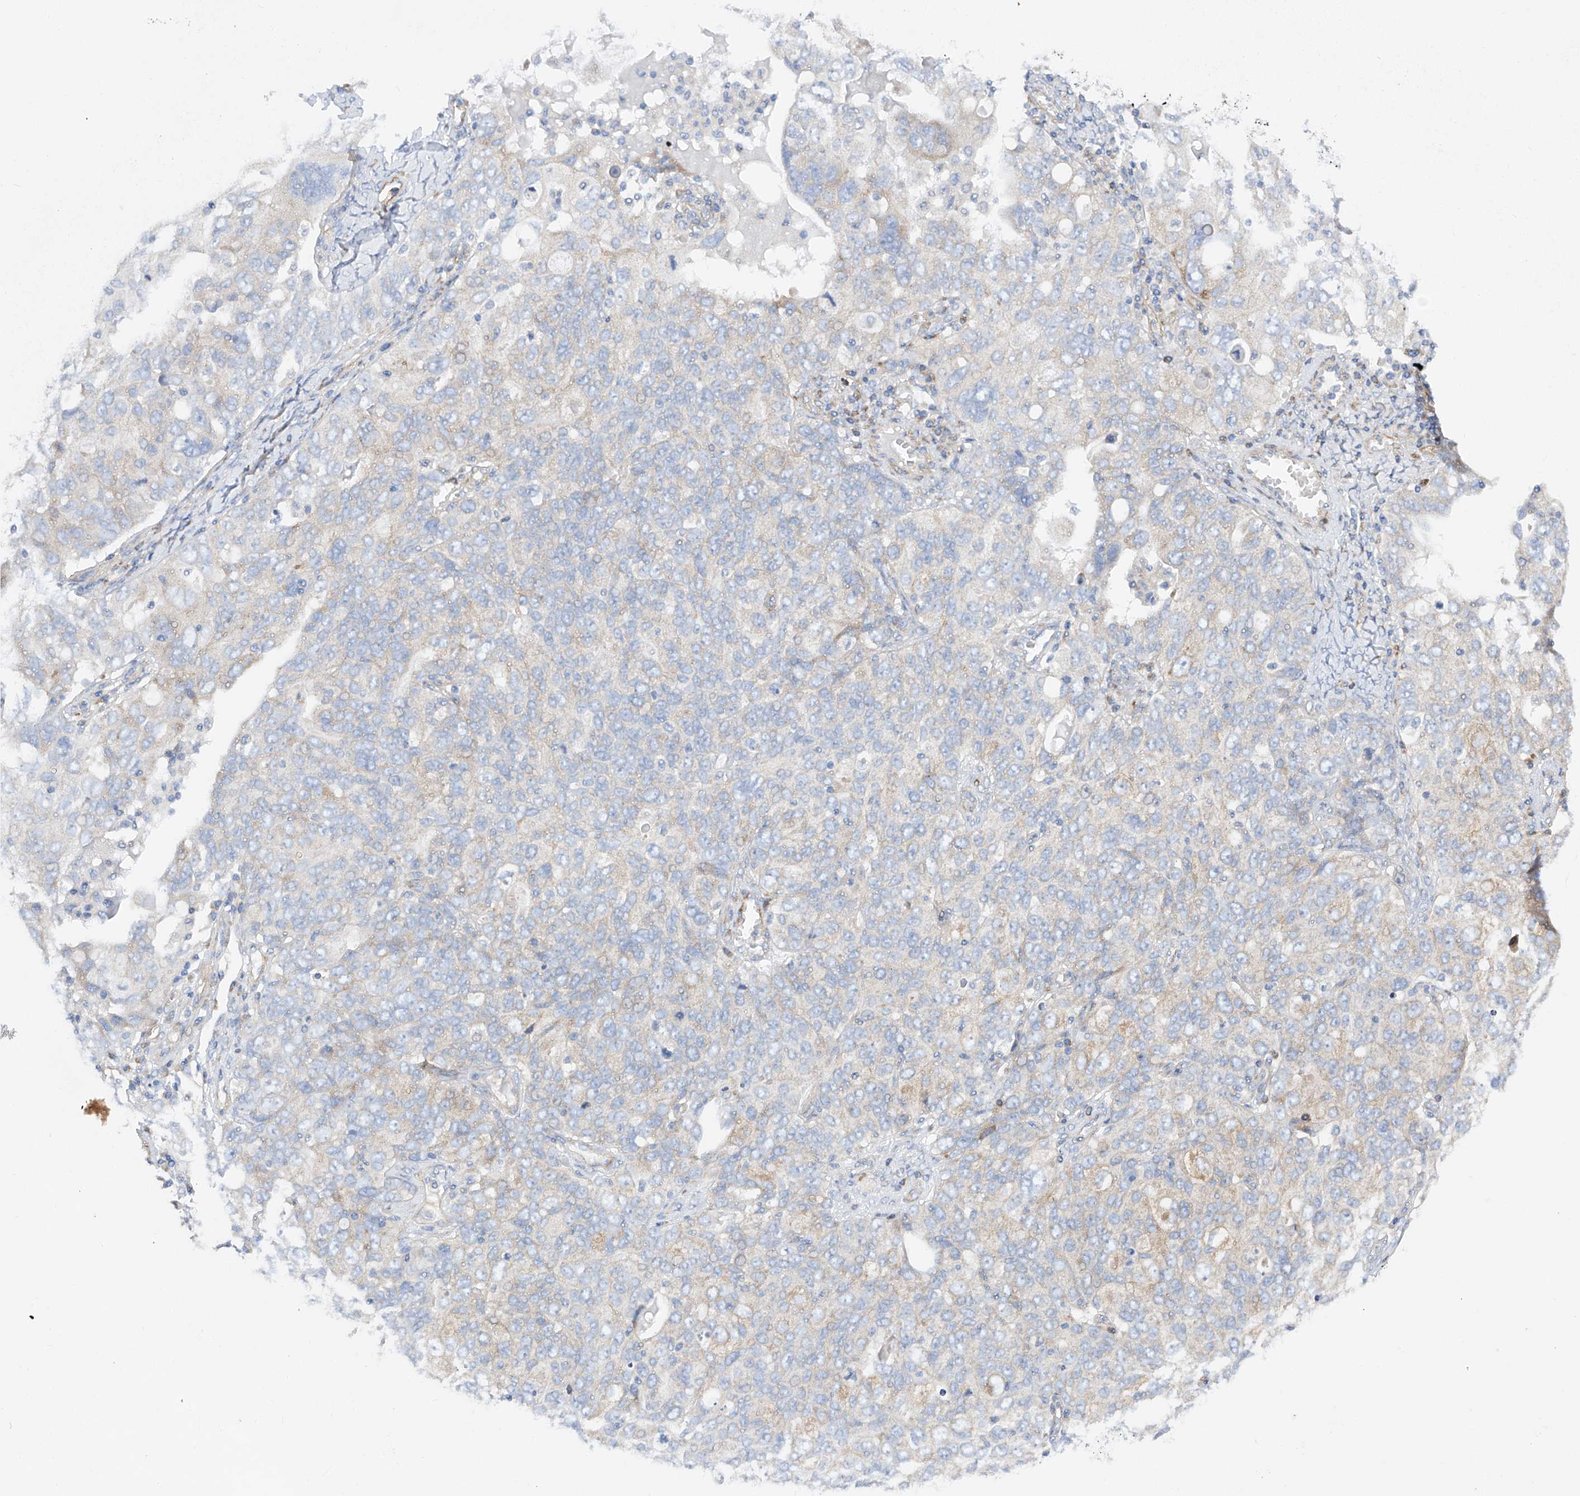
{"staining": {"intensity": "negative", "quantity": "none", "location": "none"}, "tissue": "ovarian cancer", "cell_type": "Tumor cells", "image_type": "cancer", "snomed": [{"axis": "morphology", "description": "Carcinoma, endometroid"}, {"axis": "topography", "description": "Ovary"}], "caption": "A histopathology image of ovarian cancer (endometroid carcinoma) stained for a protein reveals no brown staining in tumor cells. (Stains: DAB (3,3'-diaminobenzidine) immunohistochemistry (IHC) with hematoxylin counter stain, Microscopy: brightfield microscopy at high magnification).", "gene": "LCA5", "patient": {"sex": "female", "age": 62}}